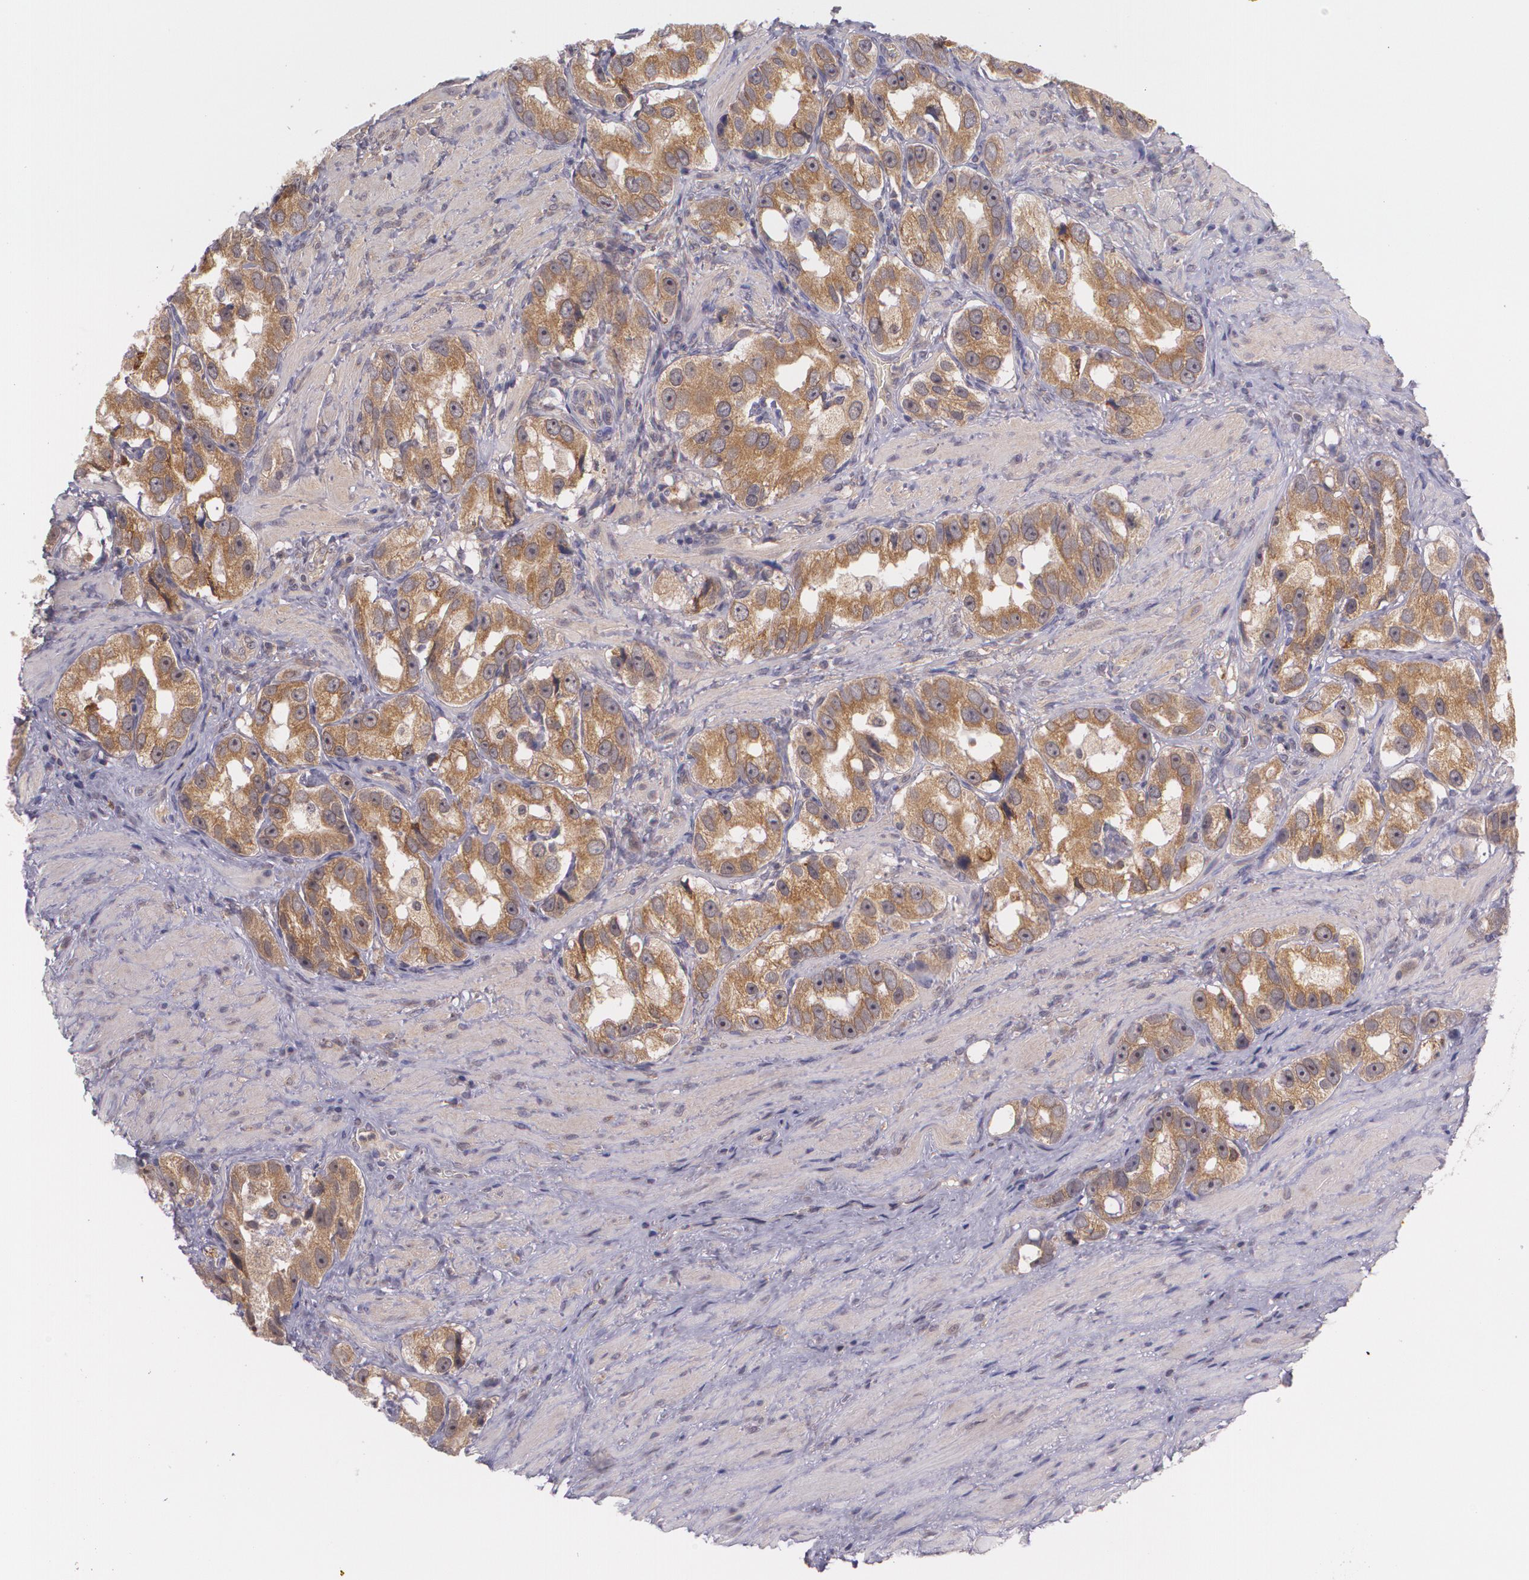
{"staining": {"intensity": "moderate", "quantity": ">75%", "location": "cytoplasmic/membranous"}, "tissue": "prostate cancer", "cell_type": "Tumor cells", "image_type": "cancer", "snomed": [{"axis": "morphology", "description": "Adenocarcinoma, High grade"}, {"axis": "topography", "description": "Prostate"}], "caption": "Immunohistochemical staining of high-grade adenocarcinoma (prostate) demonstrates medium levels of moderate cytoplasmic/membranous staining in about >75% of tumor cells.", "gene": "CCL17", "patient": {"sex": "male", "age": 63}}